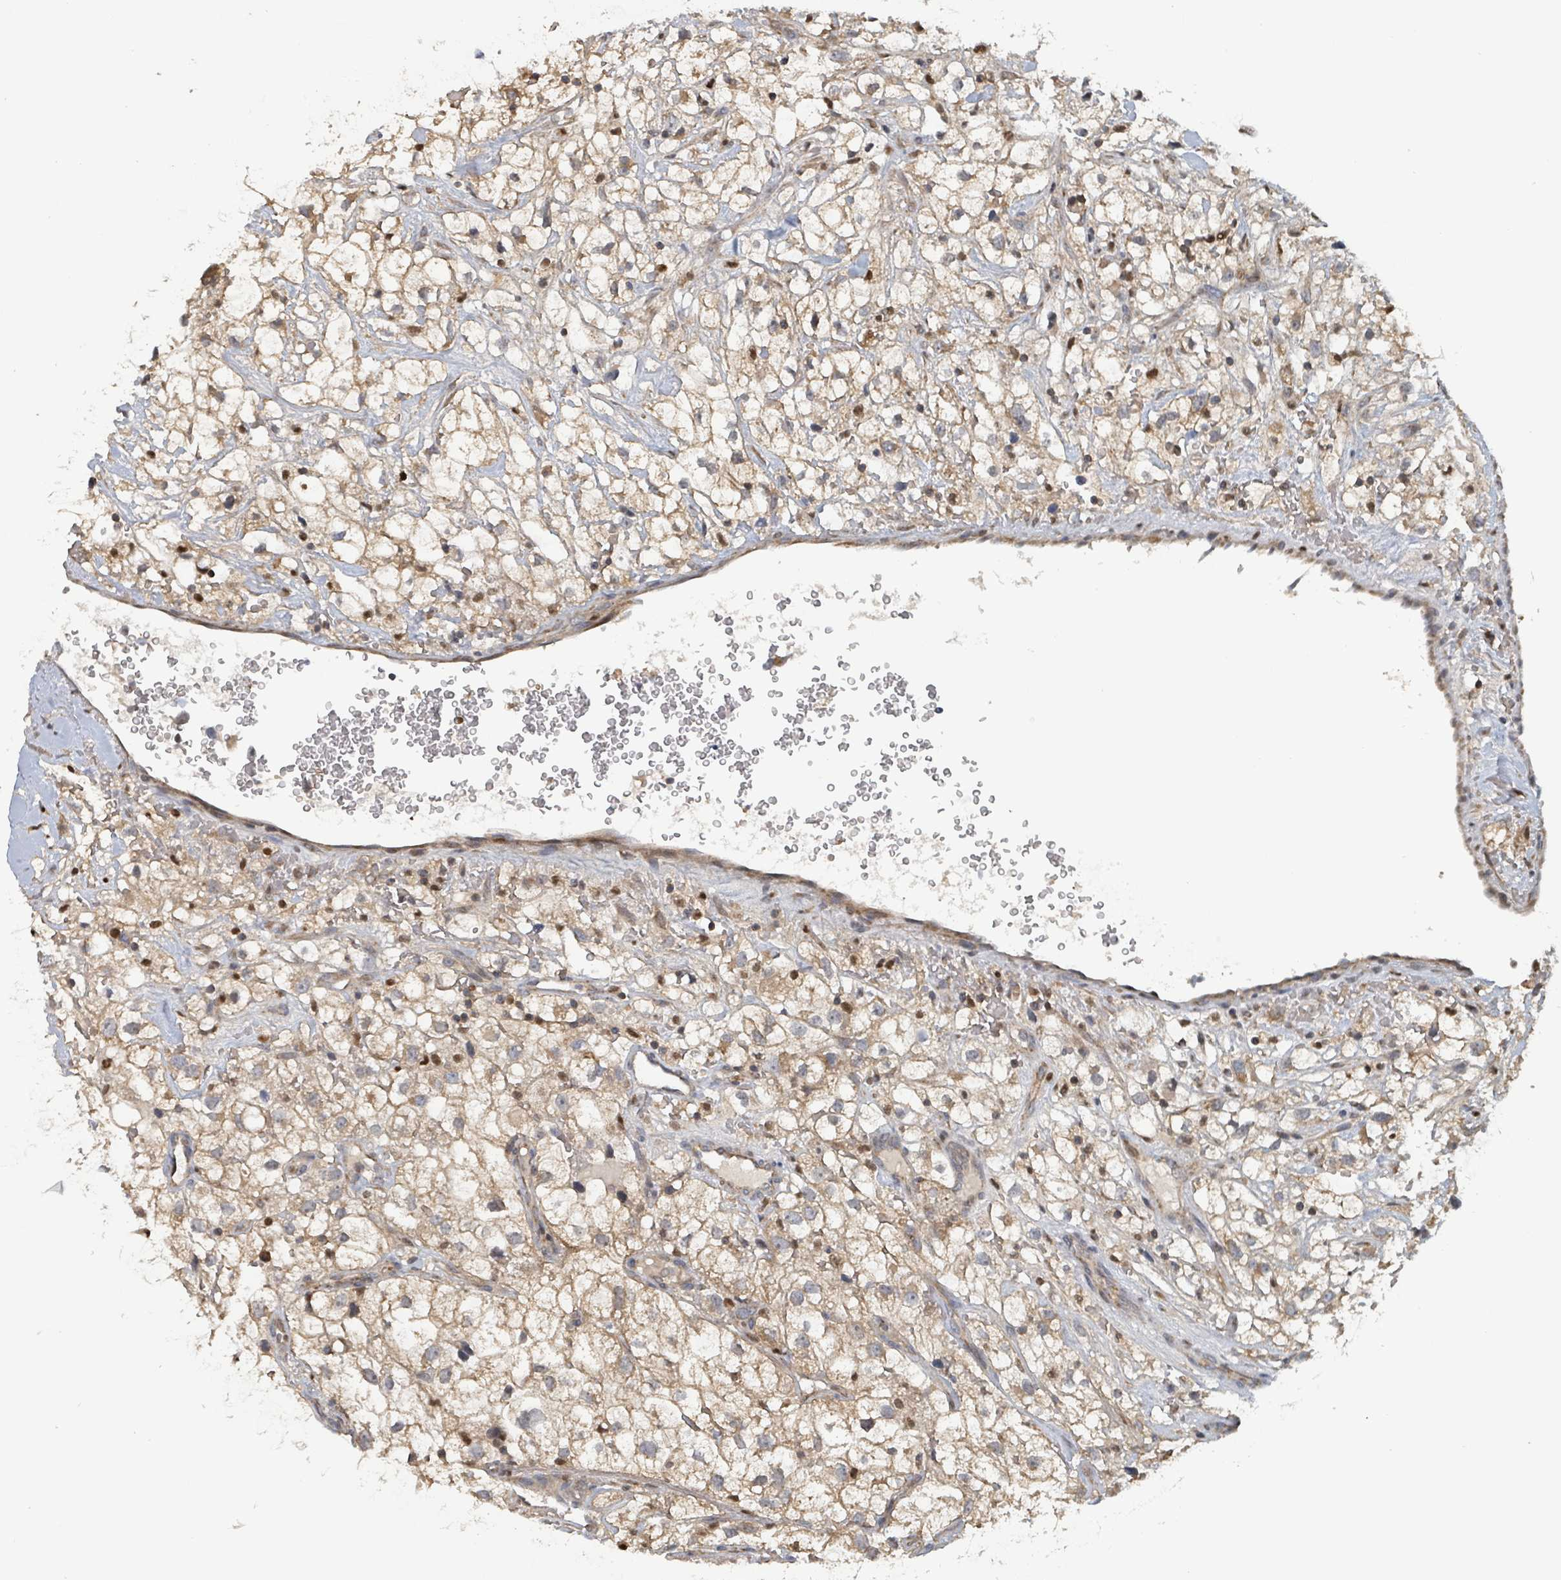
{"staining": {"intensity": "moderate", "quantity": ">75%", "location": "cytoplasmic/membranous"}, "tissue": "renal cancer", "cell_type": "Tumor cells", "image_type": "cancer", "snomed": [{"axis": "morphology", "description": "Adenocarcinoma, NOS"}, {"axis": "topography", "description": "Kidney"}], "caption": "Moderate cytoplasmic/membranous staining for a protein is appreciated in approximately >75% of tumor cells of renal adenocarcinoma using IHC.", "gene": "HIVEP1", "patient": {"sex": "male", "age": 59}}